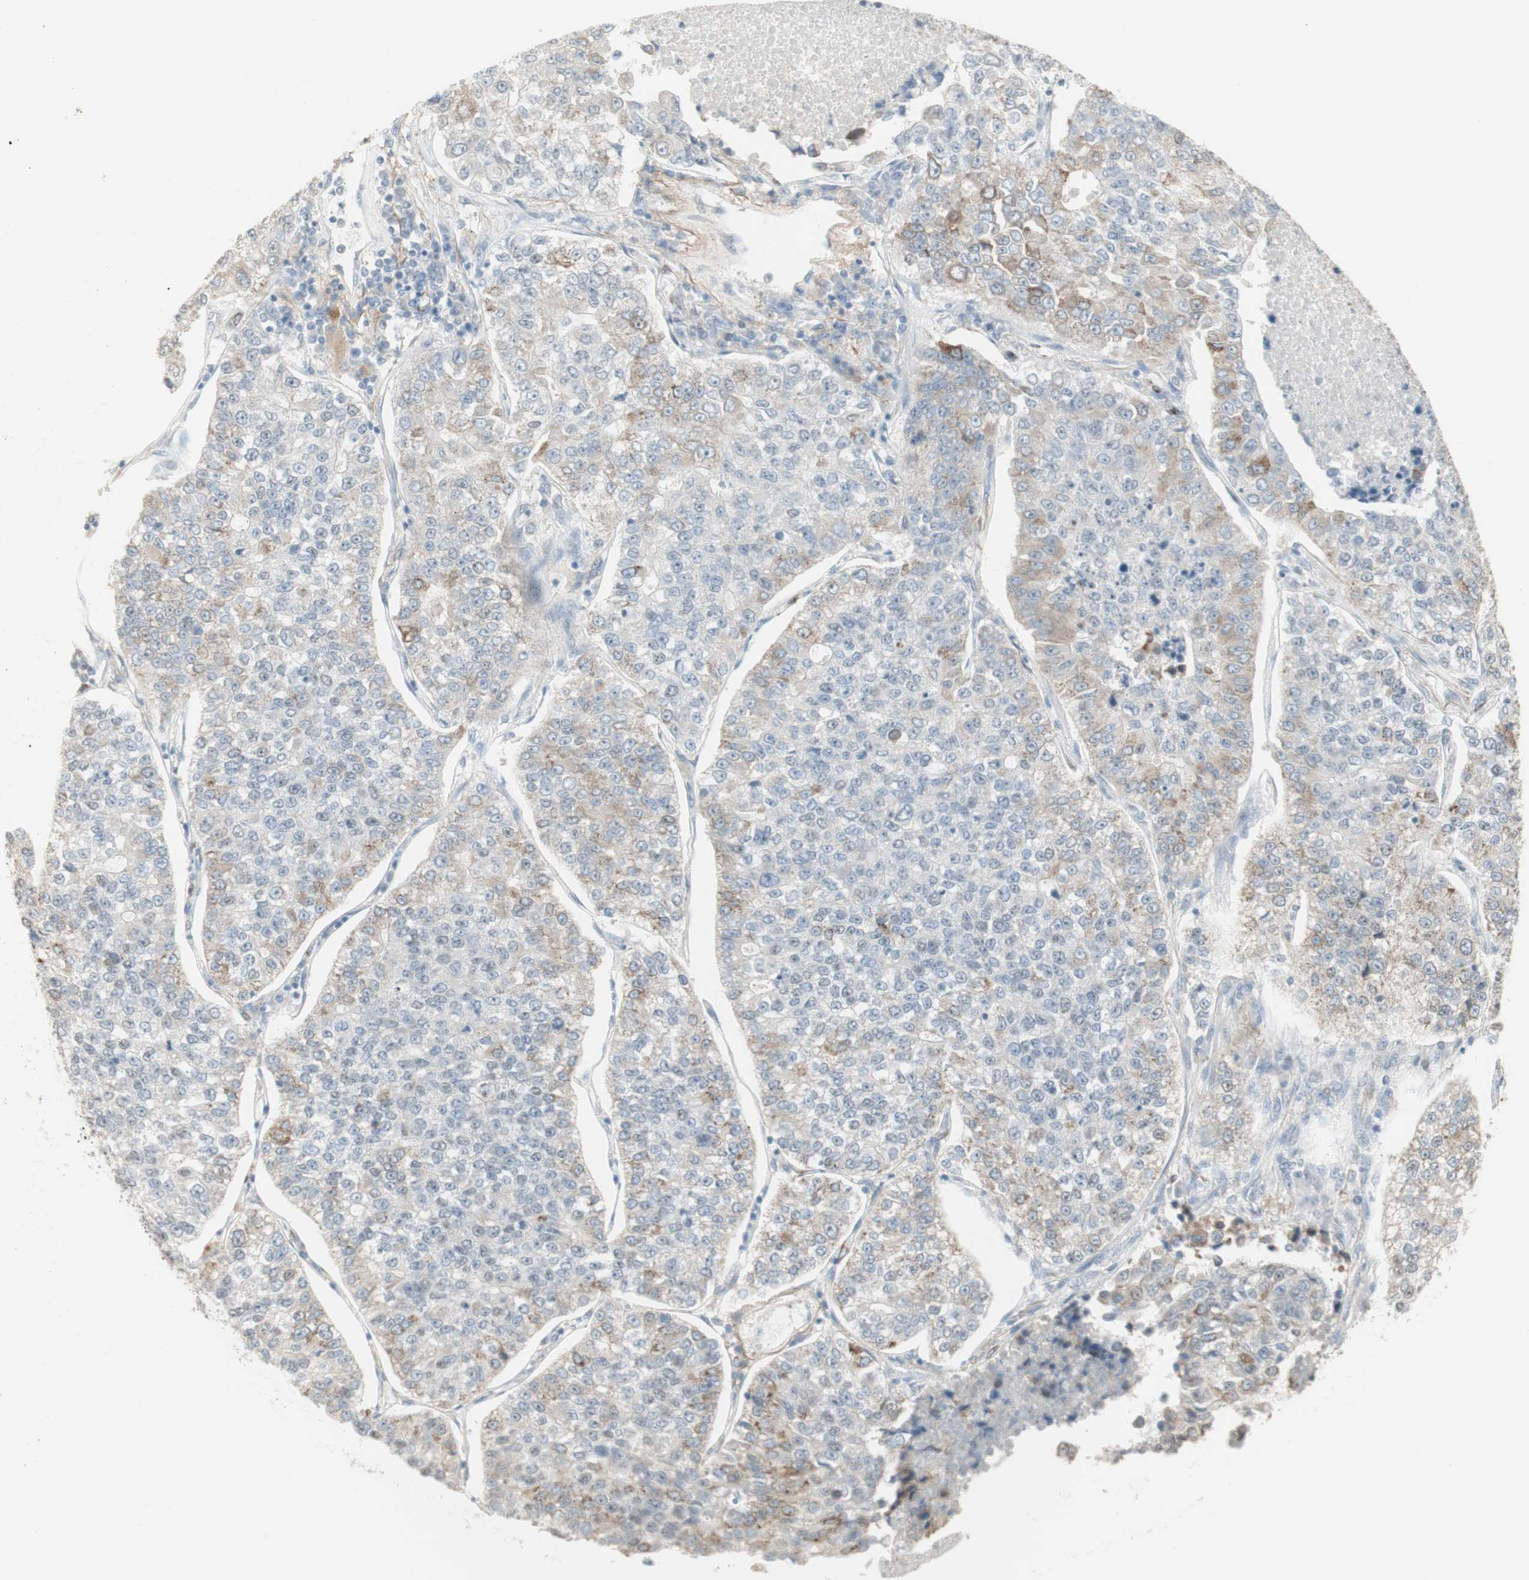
{"staining": {"intensity": "weak", "quantity": "<25%", "location": "cytoplasmic/membranous"}, "tissue": "lung cancer", "cell_type": "Tumor cells", "image_type": "cancer", "snomed": [{"axis": "morphology", "description": "Adenocarcinoma, NOS"}, {"axis": "topography", "description": "Lung"}], "caption": "Immunohistochemistry image of adenocarcinoma (lung) stained for a protein (brown), which exhibits no expression in tumor cells.", "gene": "MUC3A", "patient": {"sex": "male", "age": 49}}